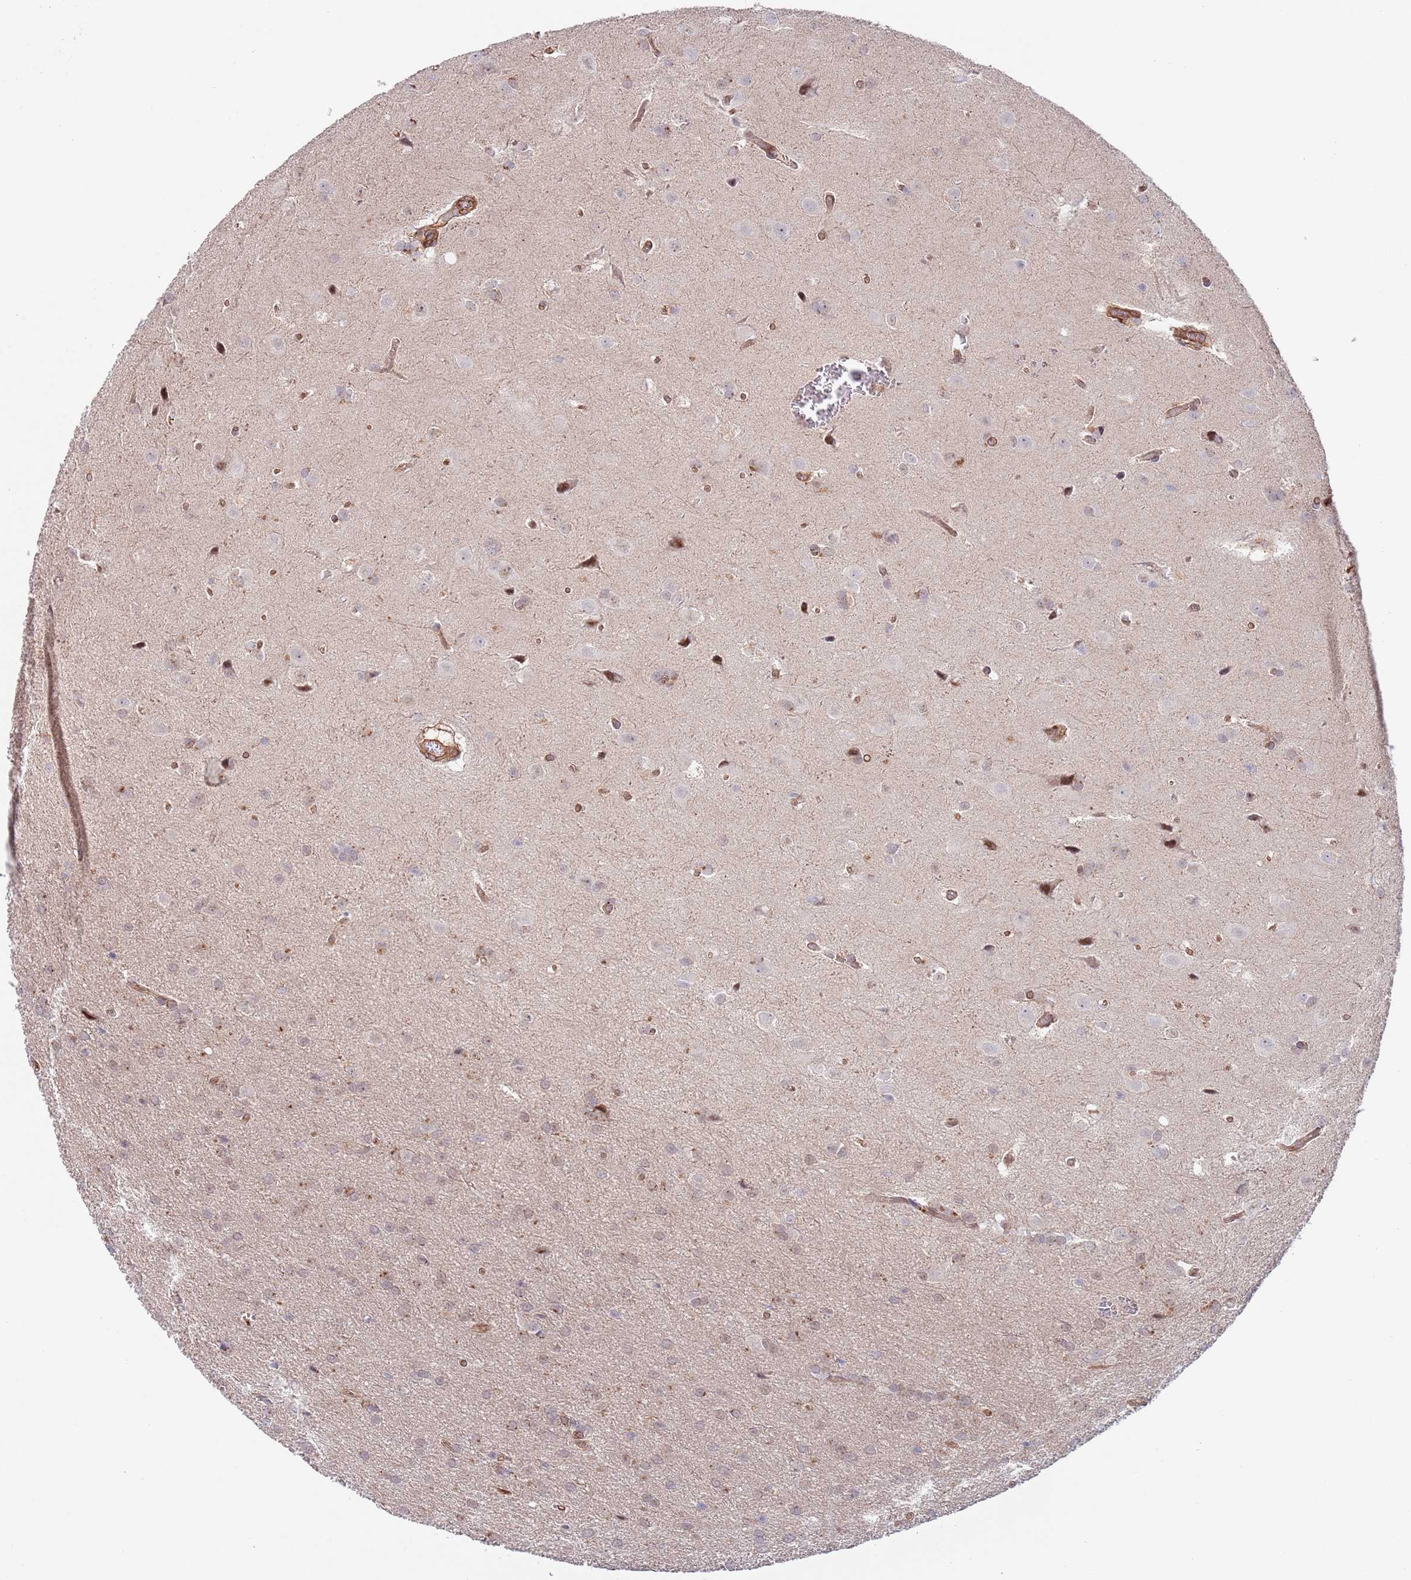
{"staining": {"intensity": "weak", "quantity": "25%-75%", "location": "cytoplasmic/membranous,nuclear"}, "tissue": "glioma", "cell_type": "Tumor cells", "image_type": "cancer", "snomed": [{"axis": "morphology", "description": "Glioma, malignant, Low grade"}, {"axis": "topography", "description": "Brain"}], "caption": "Glioma stained with a brown dye demonstrates weak cytoplasmic/membranous and nuclear positive staining in approximately 25%-75% of tumor cells.", "gene": "BPNT1", "patient": {"sex": "female", "age": 32}}